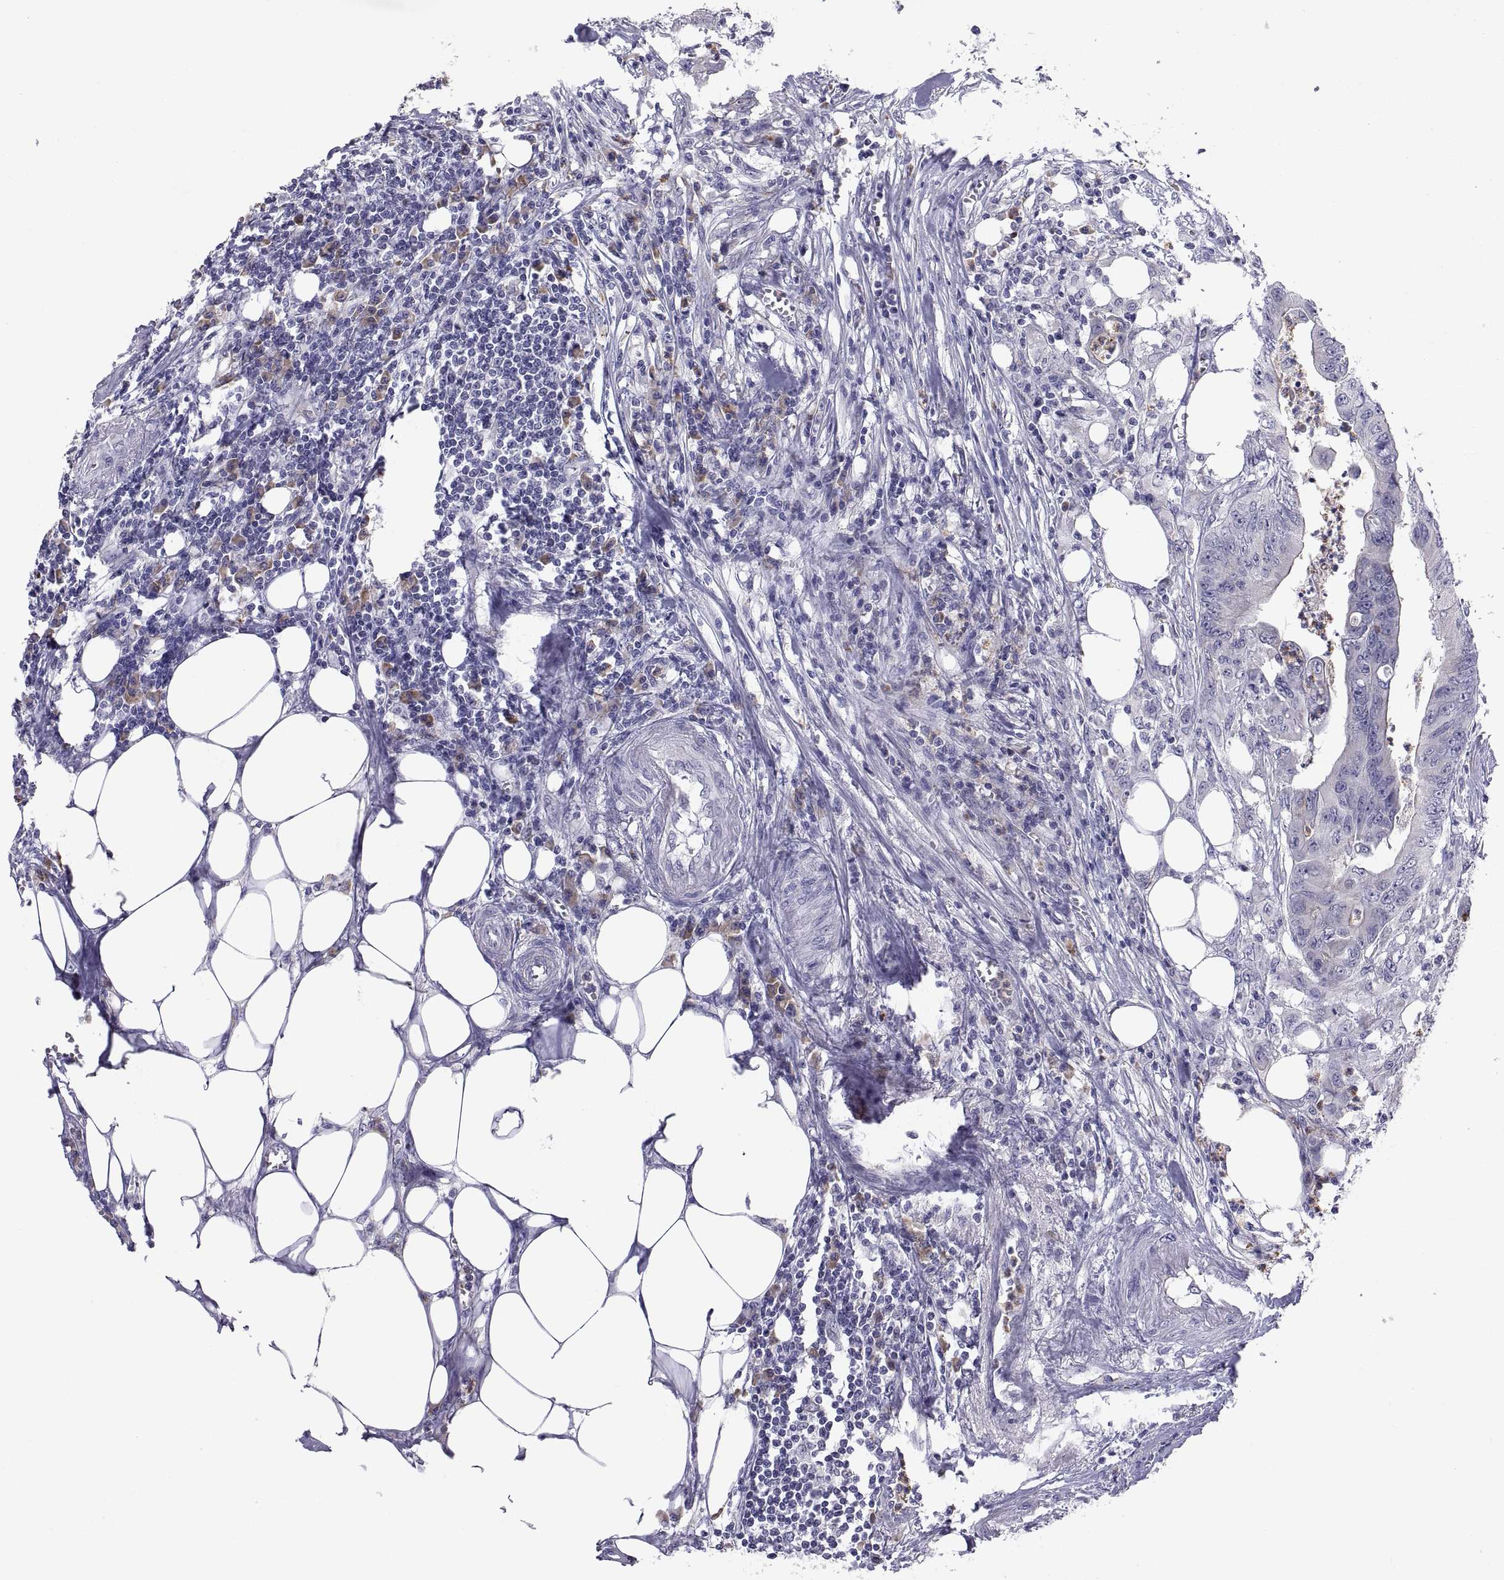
{"staining": {"intensity": "negative", "quantity": "none", "location": "none"}, "tissue": "colorectal cancer", "cell_type": "Tumor cells", "image_type": "cancer", "snomed": [{"axis": "morphology", "description": "Adenocarcinoma, NOS"}, {"axis": "topography", "description": "Colon"}], "caption": "Immunohistochemical staining of colorectal cancer exhibits no significant positivity in tumor cells.", "gene": "PKP1", "patient": {"sex": "male", "age": 84}}